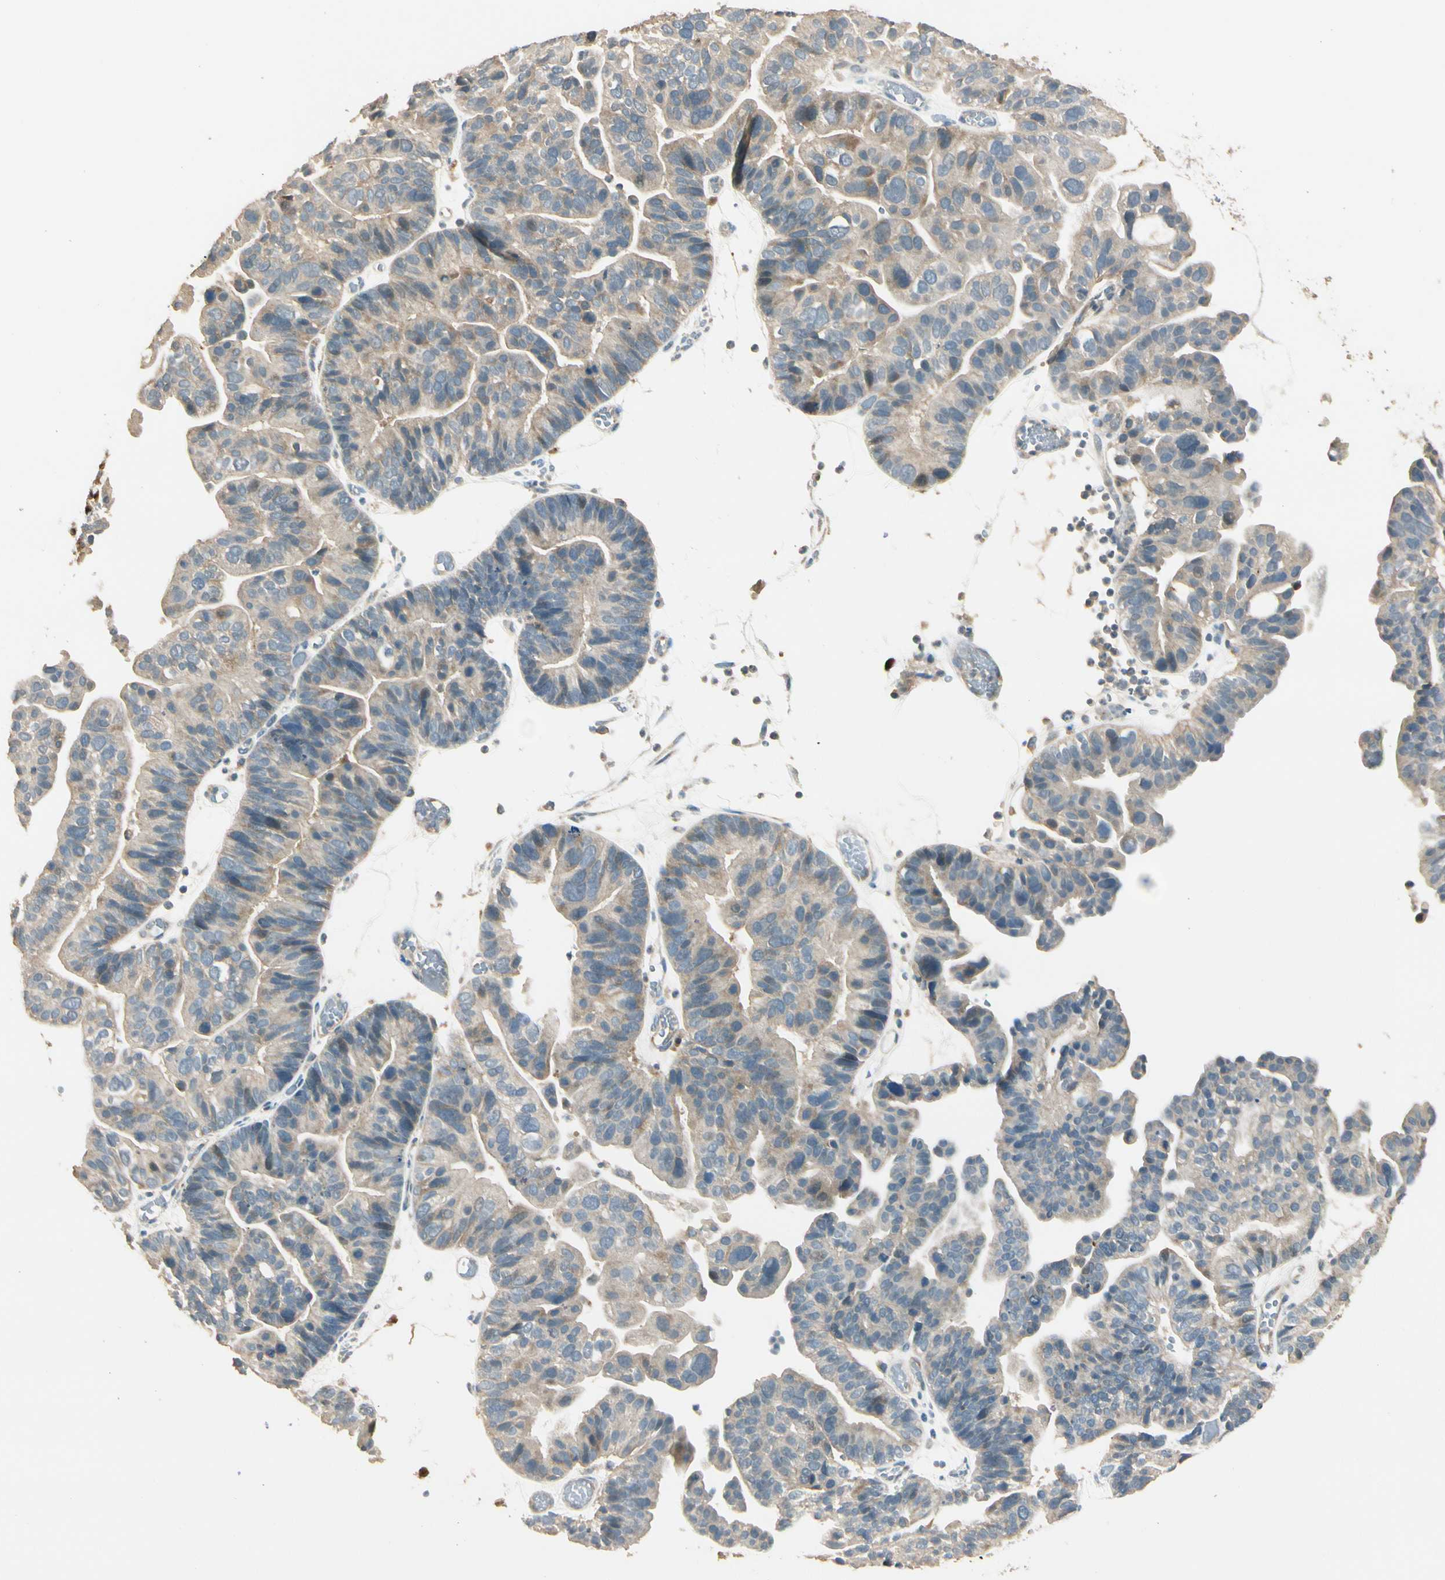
{"staining": {"intensity": "weak", "quantity": ">75%", "location": "cytoplasmic/membranous"}, "tissue": "ovarian cancer", "cell_type": "Tumor cells", "image_type": "cancer", "snomed": [{"axis": "morphology", "description": "Cystadenocarcinoma, serous, NOS"}, {"axis": "topography", "description": "Ovary"}], "caption": "IHC micrograph of neoplastic tissue: human ovarian cancer (serous cystadenocarcinoma) stained using immunohistochemistry (IHC) displays low levels of weak protein expression localized specifically in the cytoplasmic/membranous of tumor cells, appearing as a cytoplasmic/membranous brown color.", "gene": "PLXNA1", "patient": {"sex": "female", "age": 56}}